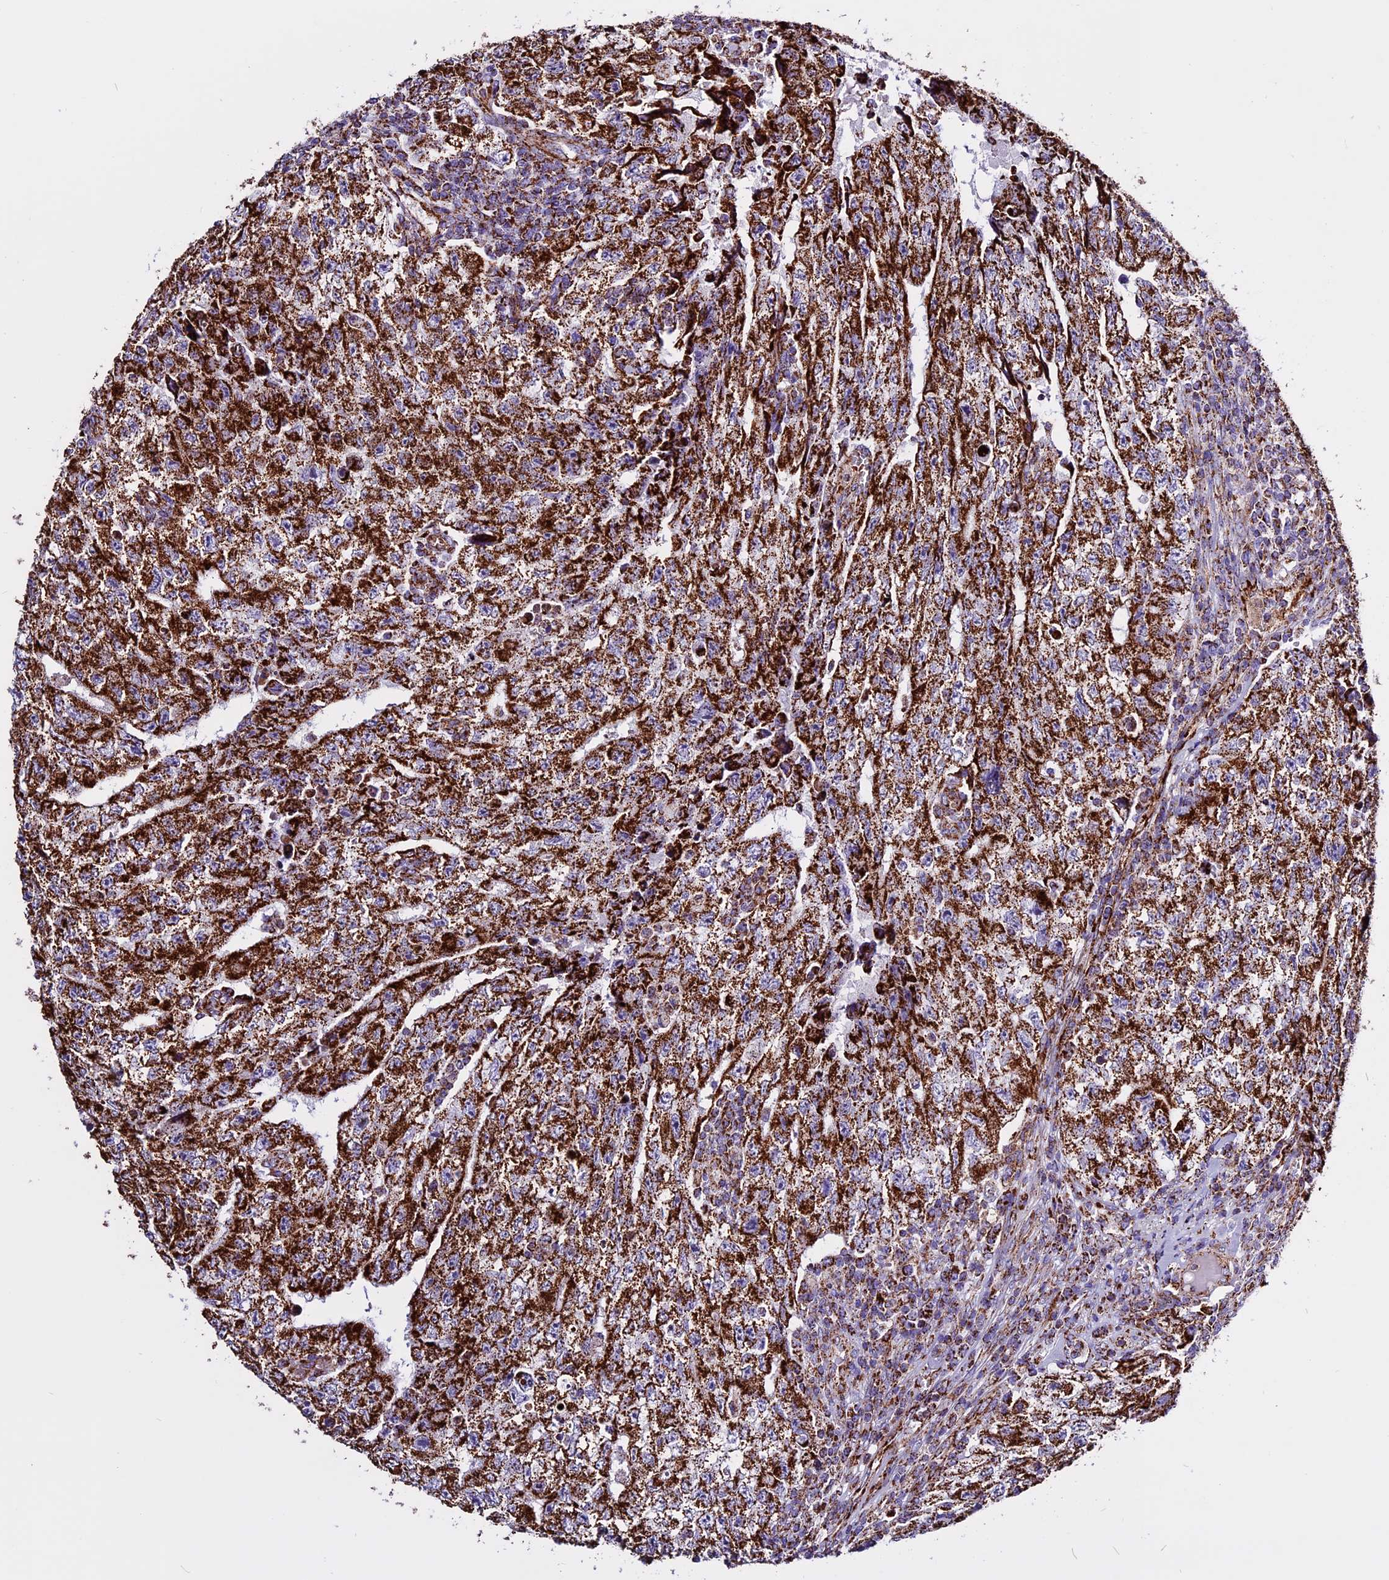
{"staining": {"intensity": "strong", "quantity": ">75%", "location": "cytoplasmic/membranous"}, "tissue": "testis cancer", "cell_type": "Tumor cells", "image_type": "cancer", "snomed": [{"axis": "morphology", "description": "Carcinoma, Embryonal, NOS"}, {"axis": "topography", "description": "Testis"}], "caption": "Immunohistochemistry (IHC) micrograph of neoplastic tissue: embryonal carcinoma (testis) stained using IHC demonstrates high levels of strong protein expression localized specifically in the cytoplasmic/membranous of tumor cells, appearing as a cytoplasmic/membranous brown color.", "gene": "CX3CL1", "patient": {"sex": "male", "age": 17}}